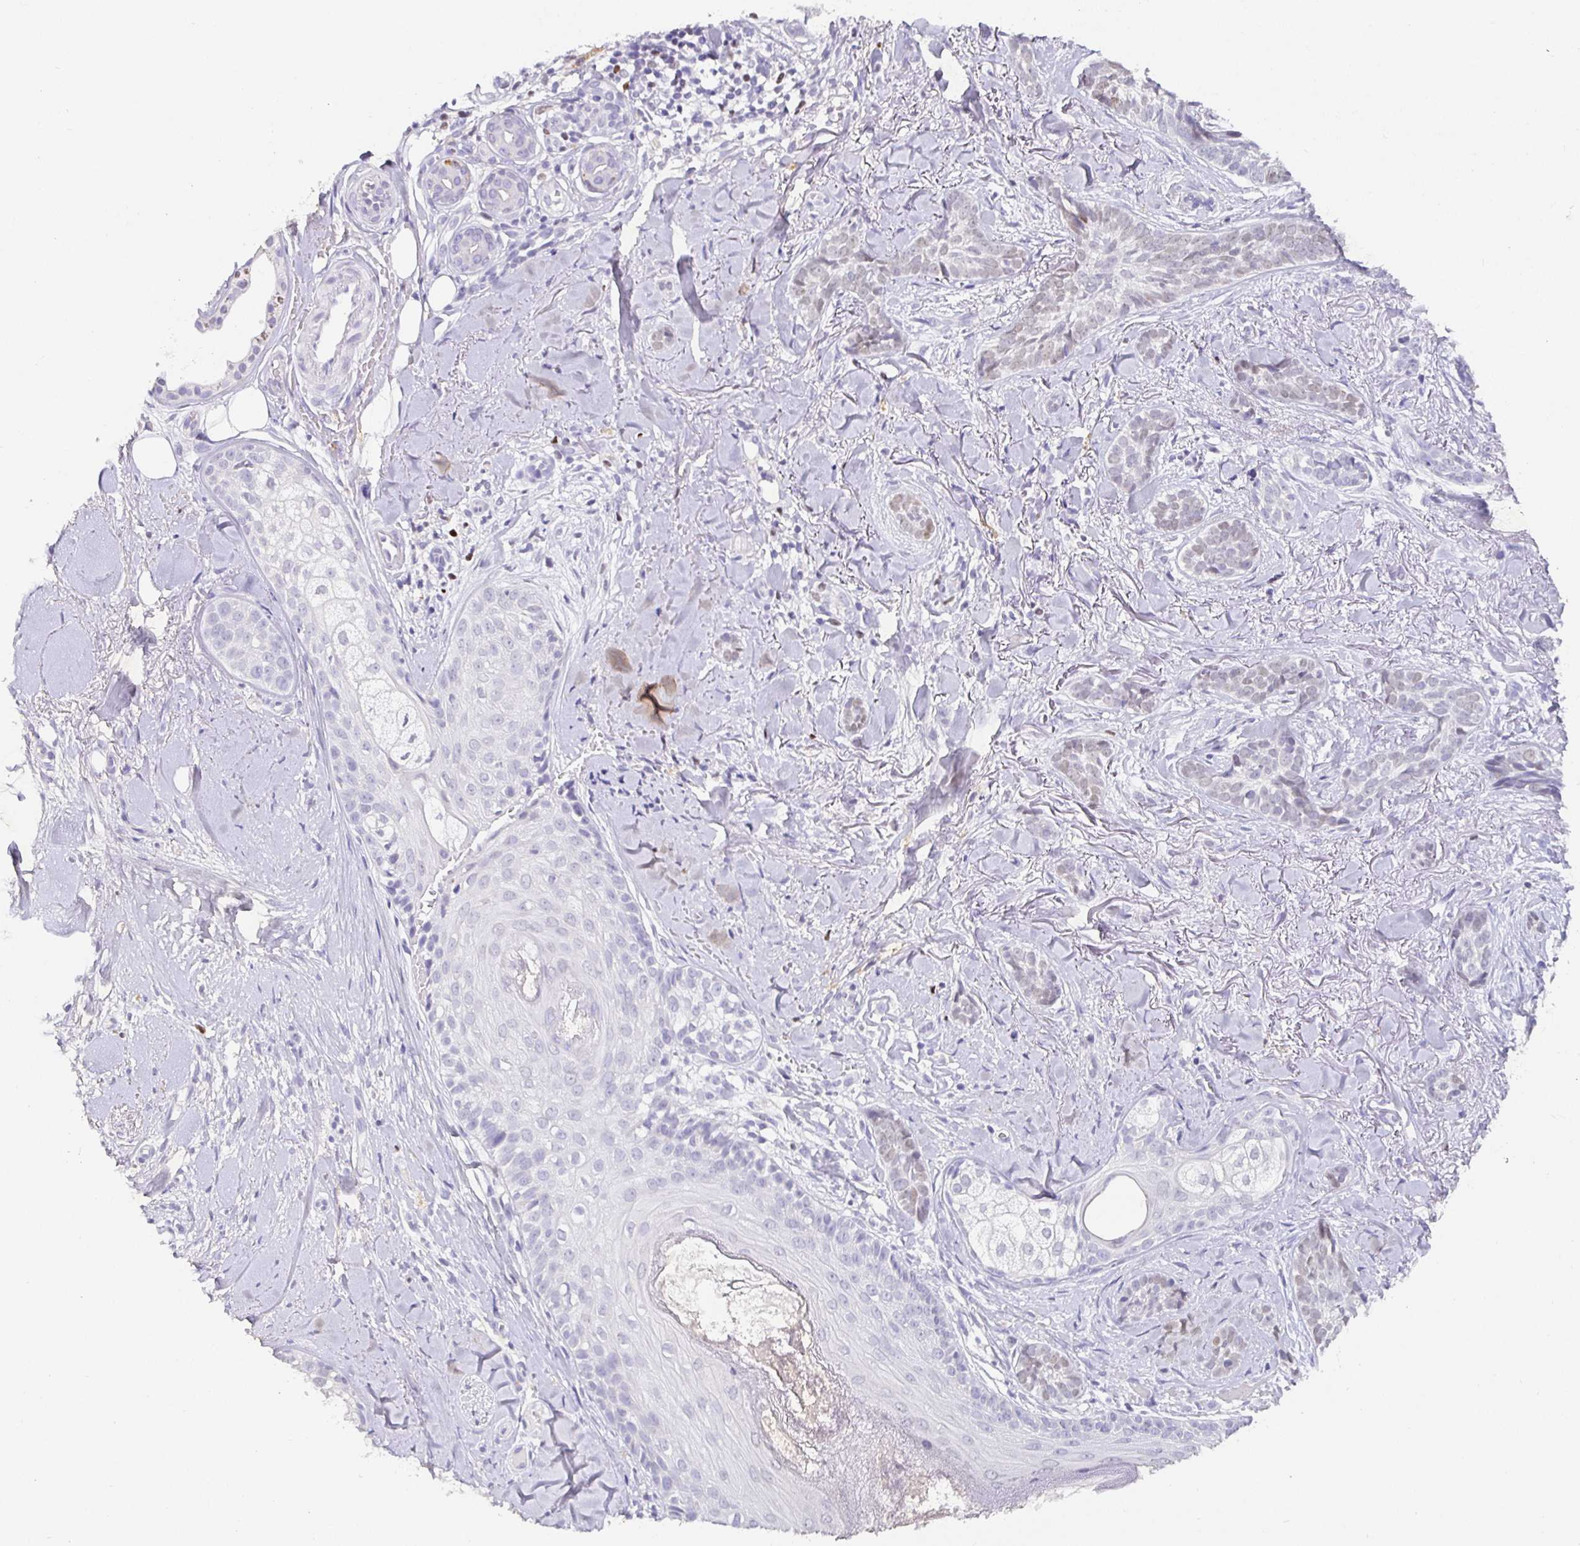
{"staining": {"intensity": "weak", "quantity": "<25%", "location": "nuclear"}, "tissue": "skin cancer", "cell_type": "Tumor cells", "image_type": "cancer", "snomed": [{"axis": "morphology", "description": "Basal cell carcinoma"}, {"axis": "morphology", "description": "BCC, high aggressive"}, {"axis": "topography", "description": "Skin"}], "caption": "High magnification brightfield microscopy of bcc,  high aggressive (skin) stained with DAB (3,3'-diaminobenzidine) (brown) and counterstained with hematoxylin (blue): tumor cells show no significant staining.", "gene": "SATB1", "patient": {"sex": "female", "age": 79}}